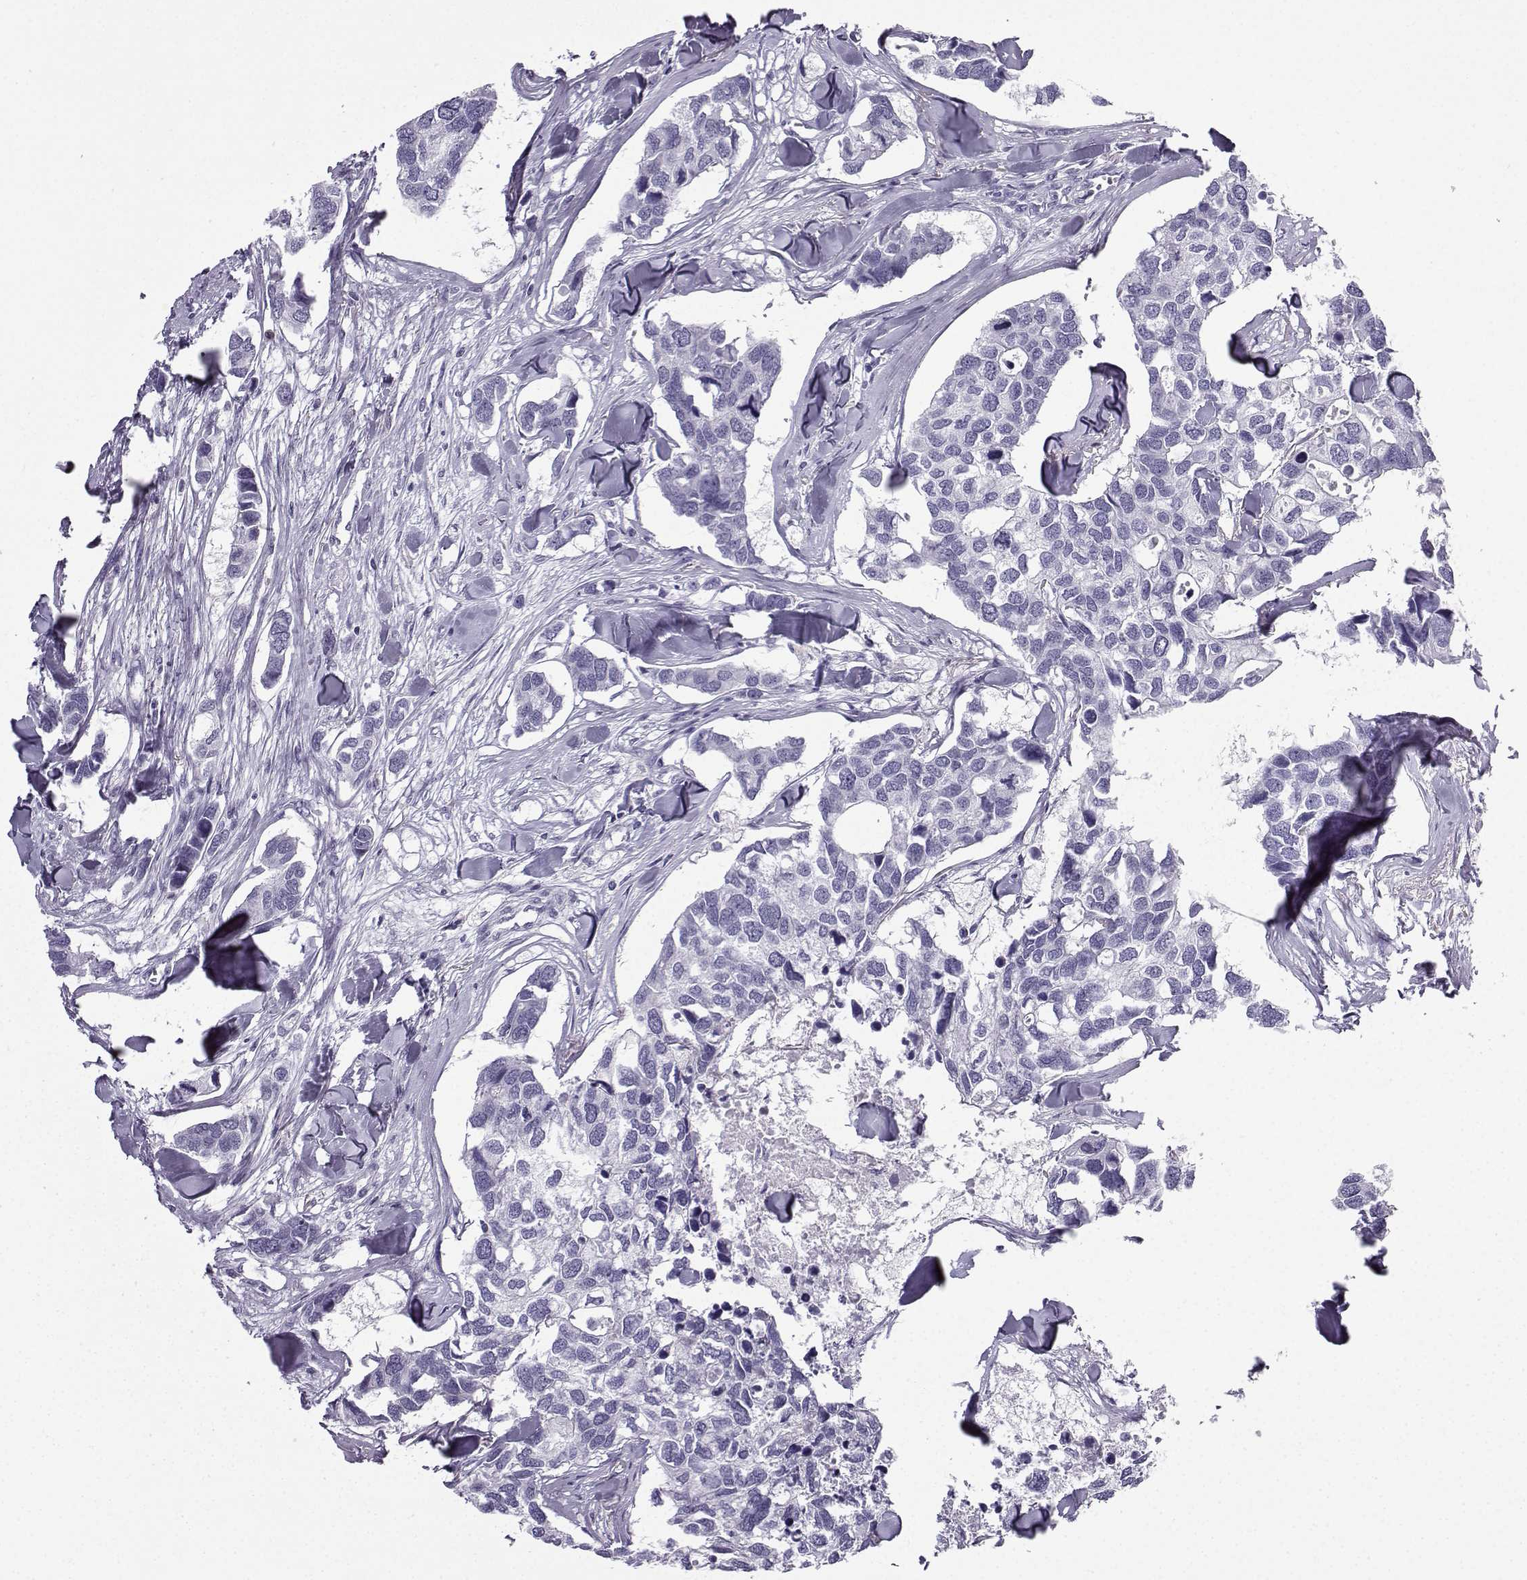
{"staining": {"intensity": "negative", "quantity": "none", "location": "none"}, "tissue": "breast cancer", "cell_type": "Tumor cells", "image_type": "cancer", "snomed": [{"axis": "morphology", "description": "Duct carcinoma"}, {"axis": "topography", "description": "Breast"}], "caption": "High magnification brightfield microscopy of breast infiltrating ductal carcinoma stained with DAB (brown) and counterstained with hematoxylin (blue): tumor cells show no significant positivity.", "gene": "ZBTB8B", "patient": {"sex": "female", "age": 83}}